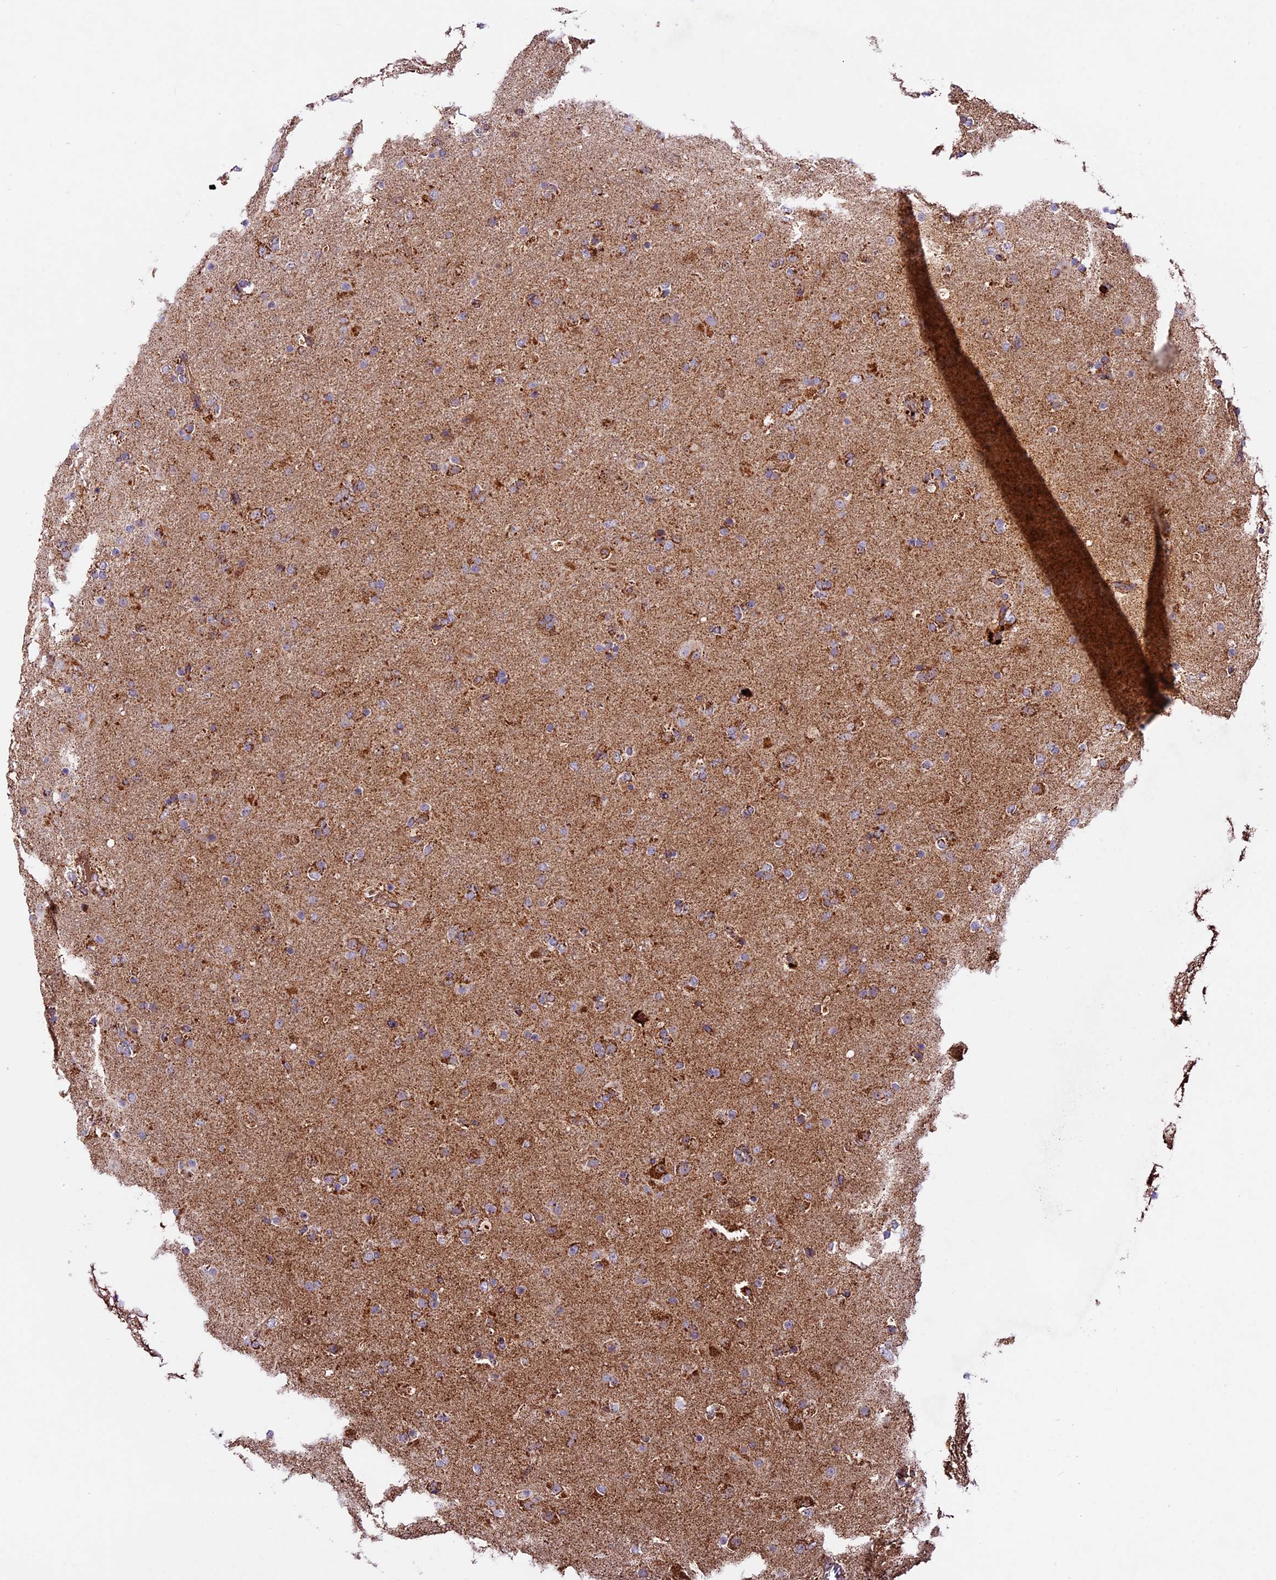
{"staining": {"intensity": "moderate", "quantity": ">75%", "location": "cytoplasmic/membranous"}, "tissue": "glioma", "cell_type": "Tumor cells", "image_type": "cancer", "snomed": [{"axis": "morphology", "description": "Glioma, malignant, Low grade"}, {"axis": "topography", "description": "Brain"}], "caption": "Immunohistochemical staining of glioma shows moderate cytoplasmic/membranous protein staining in approximately >75% of tumor cells.", "gene": "NDUFA8", "patient": {"sex": "male", "age": 65}}